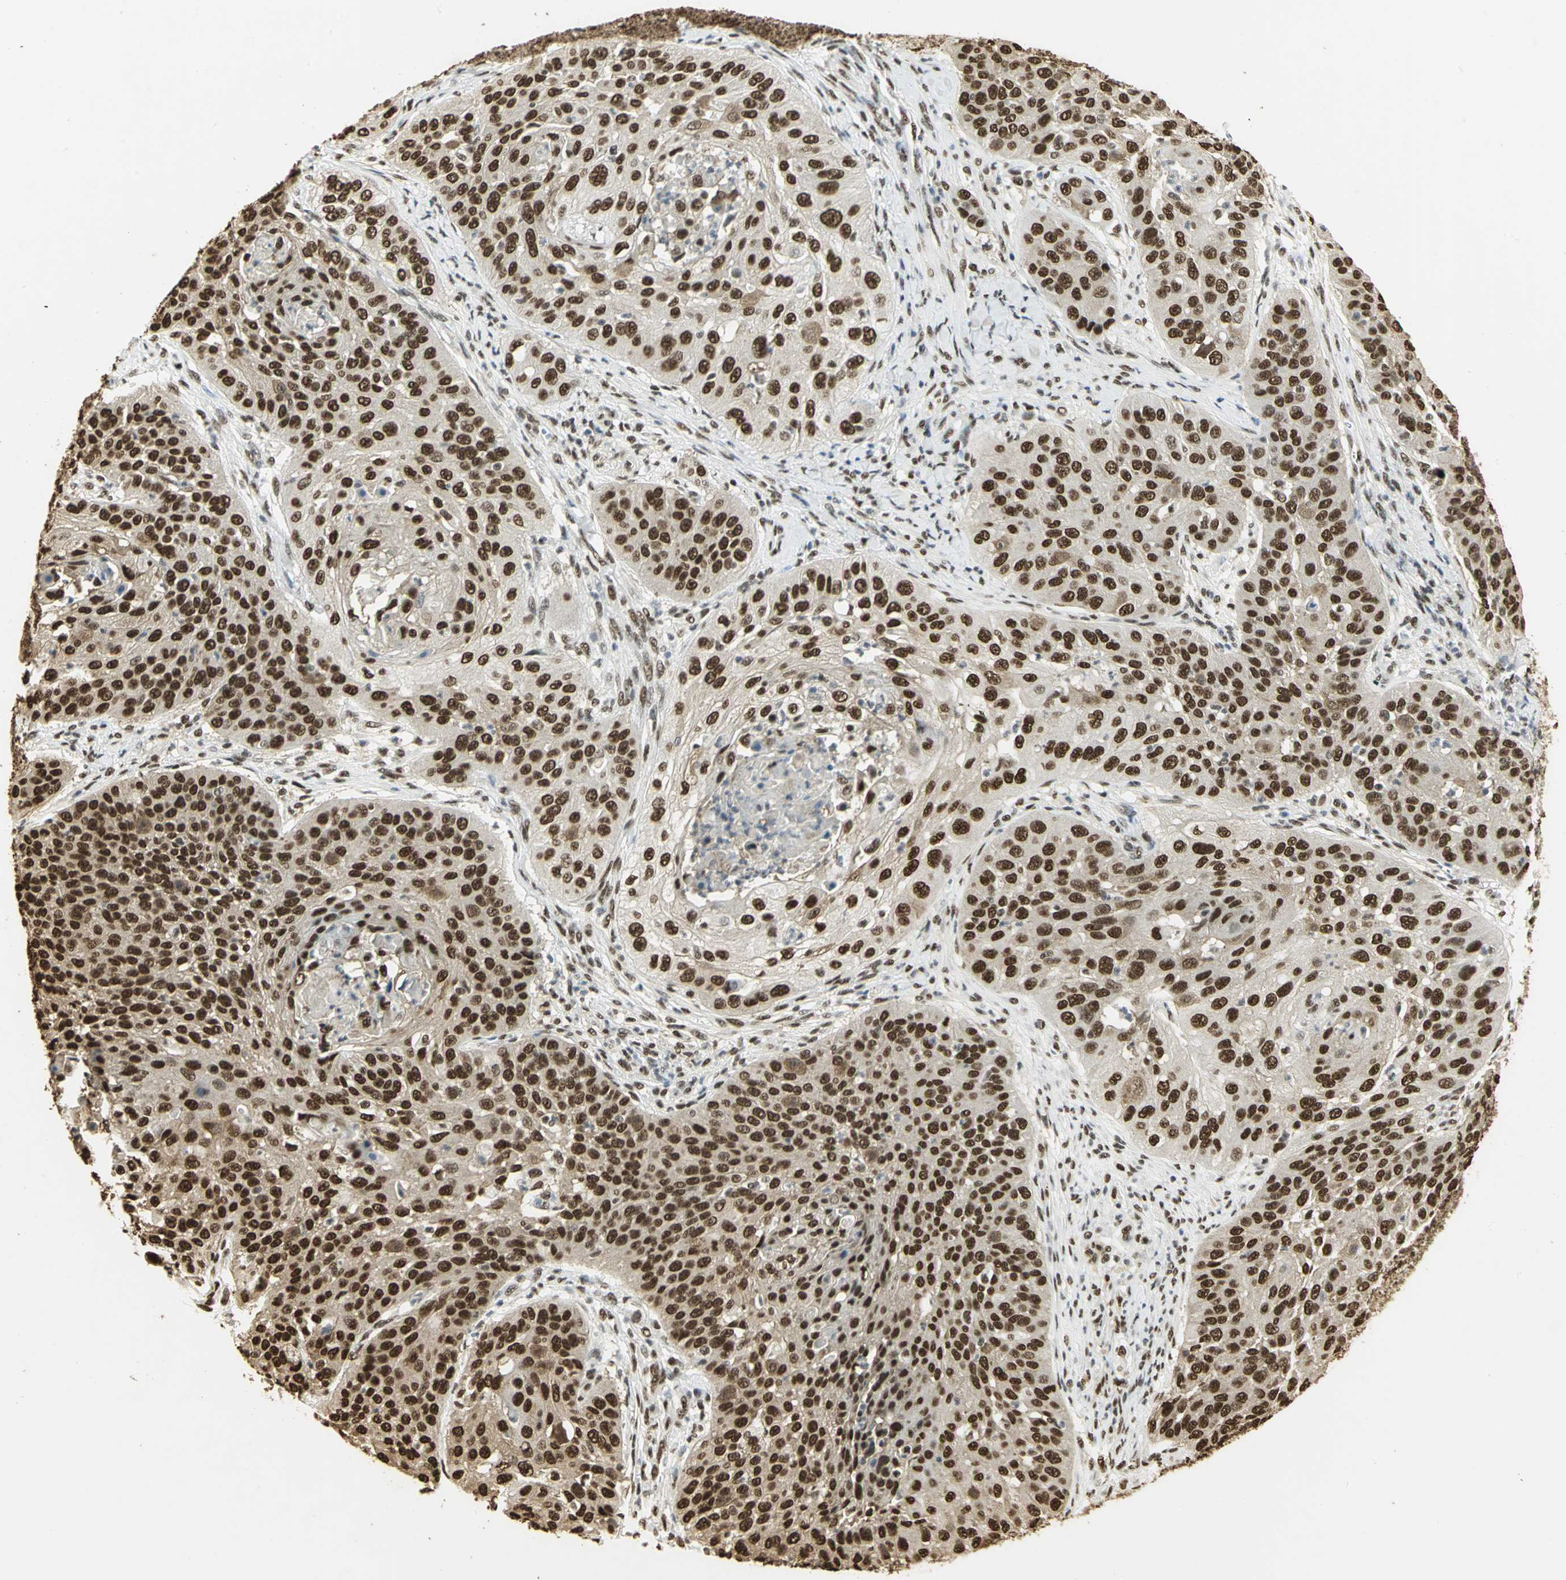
{"staining": {"intensity": "strong", "quantity": ">75%", "location": "nuclear"}, "tissue": "cervical cancer", "cell_type": "Tumor cells", "image_type": "cancer", "snomed": [{"axis": "morphology", "description": "Squamous cell carcinoma, NOS"}, {"axis": "topography", "description": "Cervix"}], "caption": "High-power microscopy captured an IHC histopathology image of cervical cancer, revealing strong nuclear staining in approximately >75% of tumor cells.", "gene": "SET", "patient": {"sex": "female", "age": 64}}